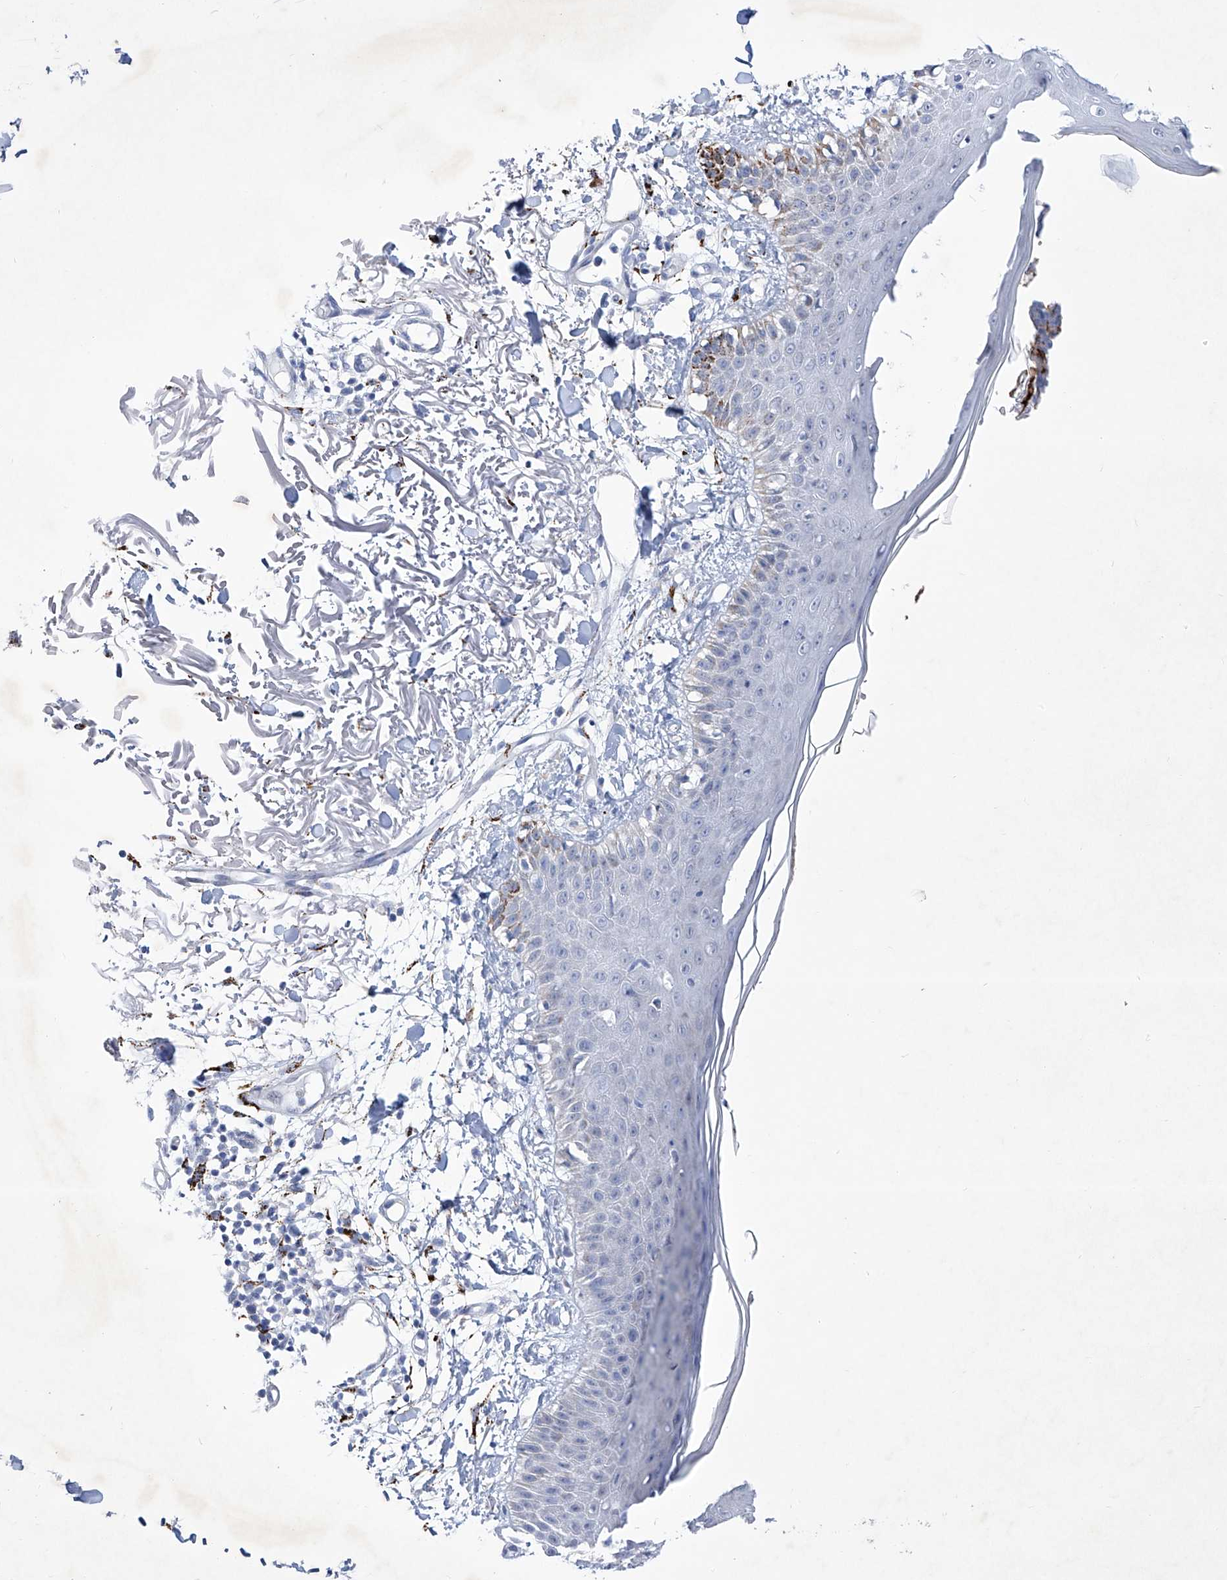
{"staining": {"intensity": "negative", "quantity": "none", "location": "none"}, "tissue": "skin", "cell_type": "Fibroblasts", "image_type": "normal", "snomed": [{"axis": "morphology", "description": "Normal tissue, NOS"}, {"axis": "morphology", "description": "Squamous cell carcinoma, NOS"}, {"axis": "topography", "description": "Skin"}, {"axis": "topography", "description": "Peripheral nerve tissue"}], "caption": "Immunohistochemical staining of unremarkable skin demonstrates no significant staining in fibroblasts.", "gene": "C1orf87", "patient": {"sex": "male", "age": 83}}